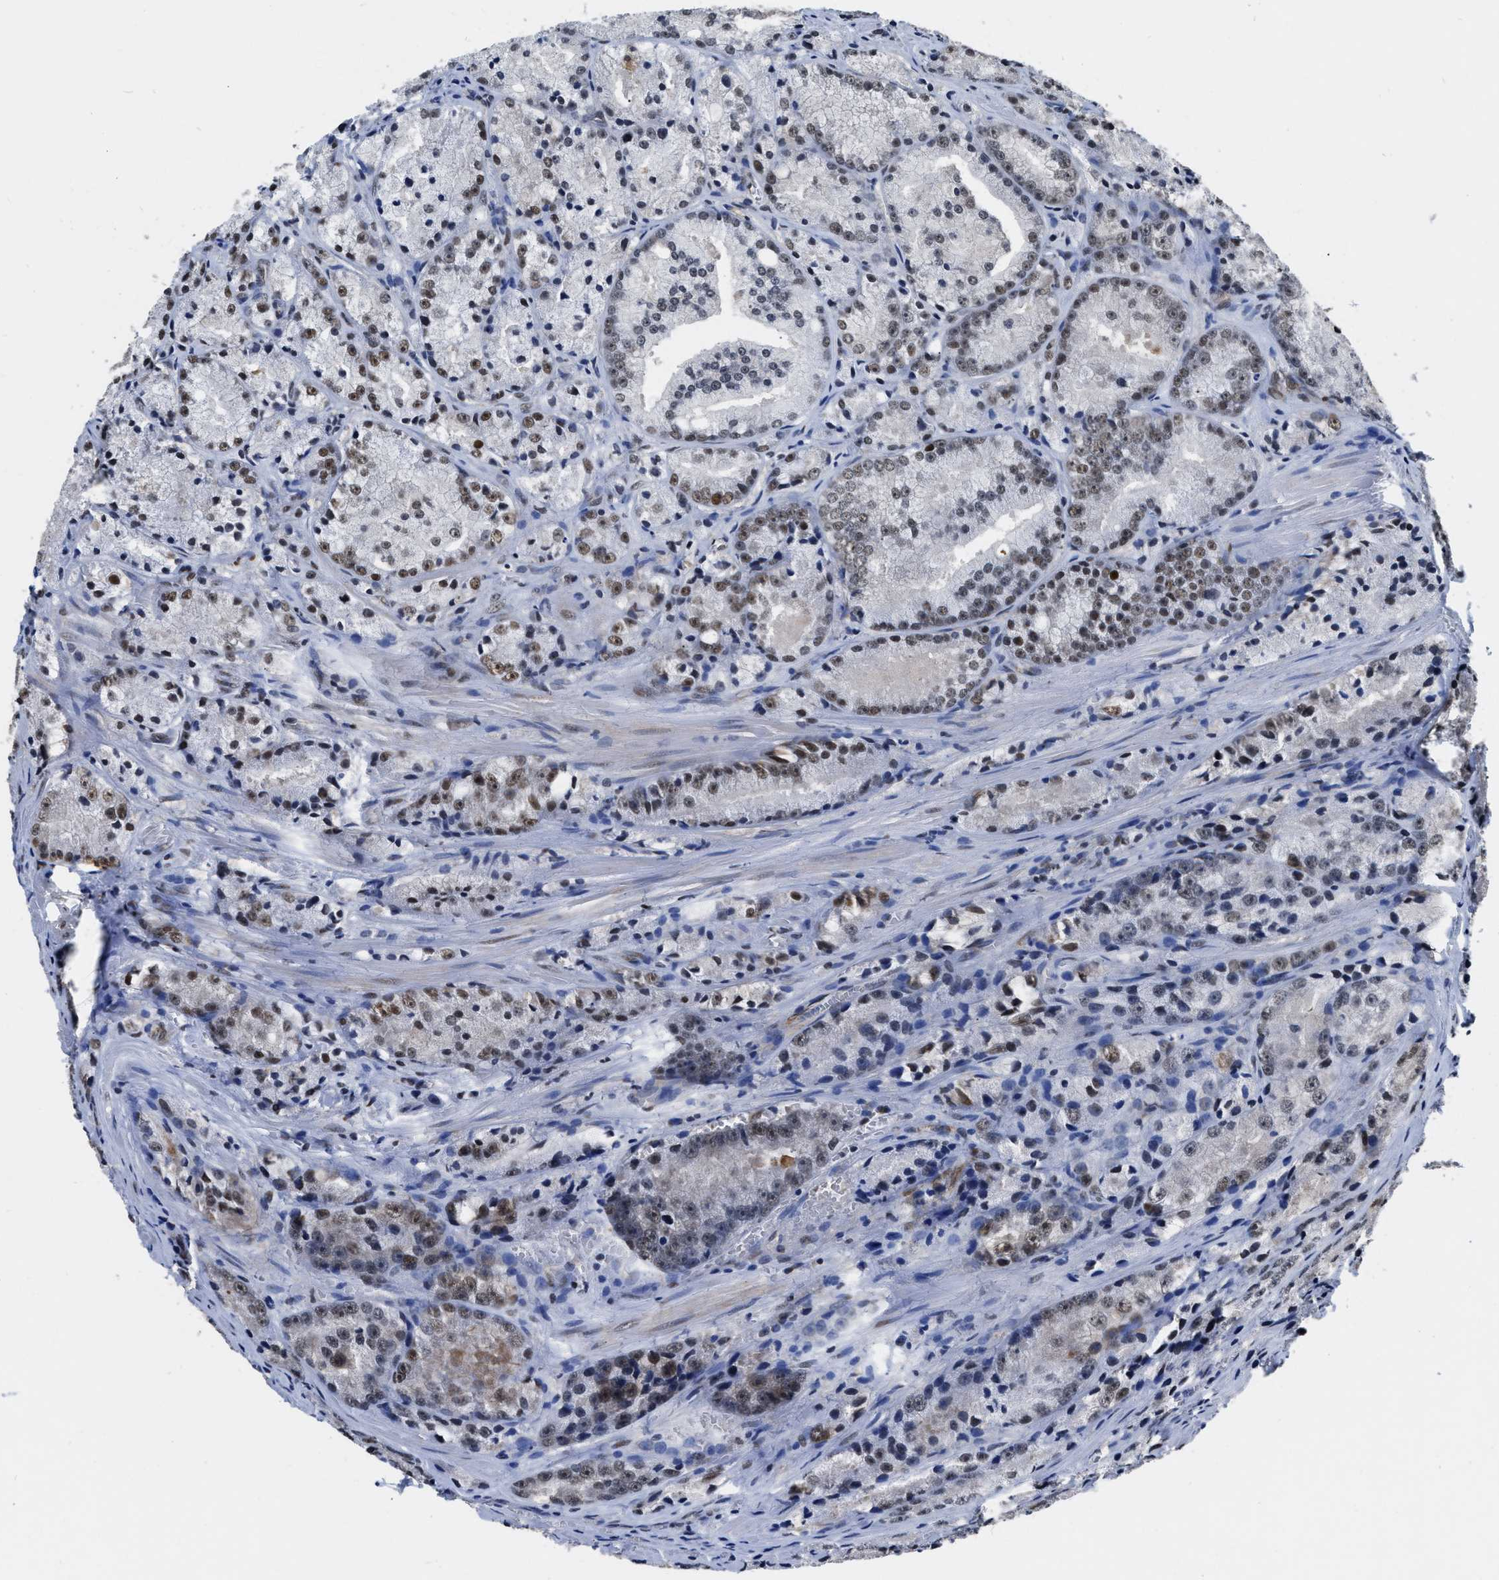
{"staining": {"intensity": "weak", "quantity": "25%-75%", "location": "nuclear"}, "tissue": "prostate cancer", "cell_type": "Tumor cells", "image_type": "cancer", "snomed": [{"axis": "morphology", "description": "Adenocarcinoma, Low grade"}, {"axis": "topography", "description": "Prostate"}], "caption": "Prostate cancer tissue demonstrates weak nuclear staining in approximately 25%-75% of tumor cells, visualized by immunohistochemistry. The protein of interest is stained brown, and the nuclei are stained in blue (DAB (3,3'-diaminobenzidine) IHC with brightfield microscopy, high magnification).", "gene": "CCNE1", "patient": {"sex": "male", "age": 64}}